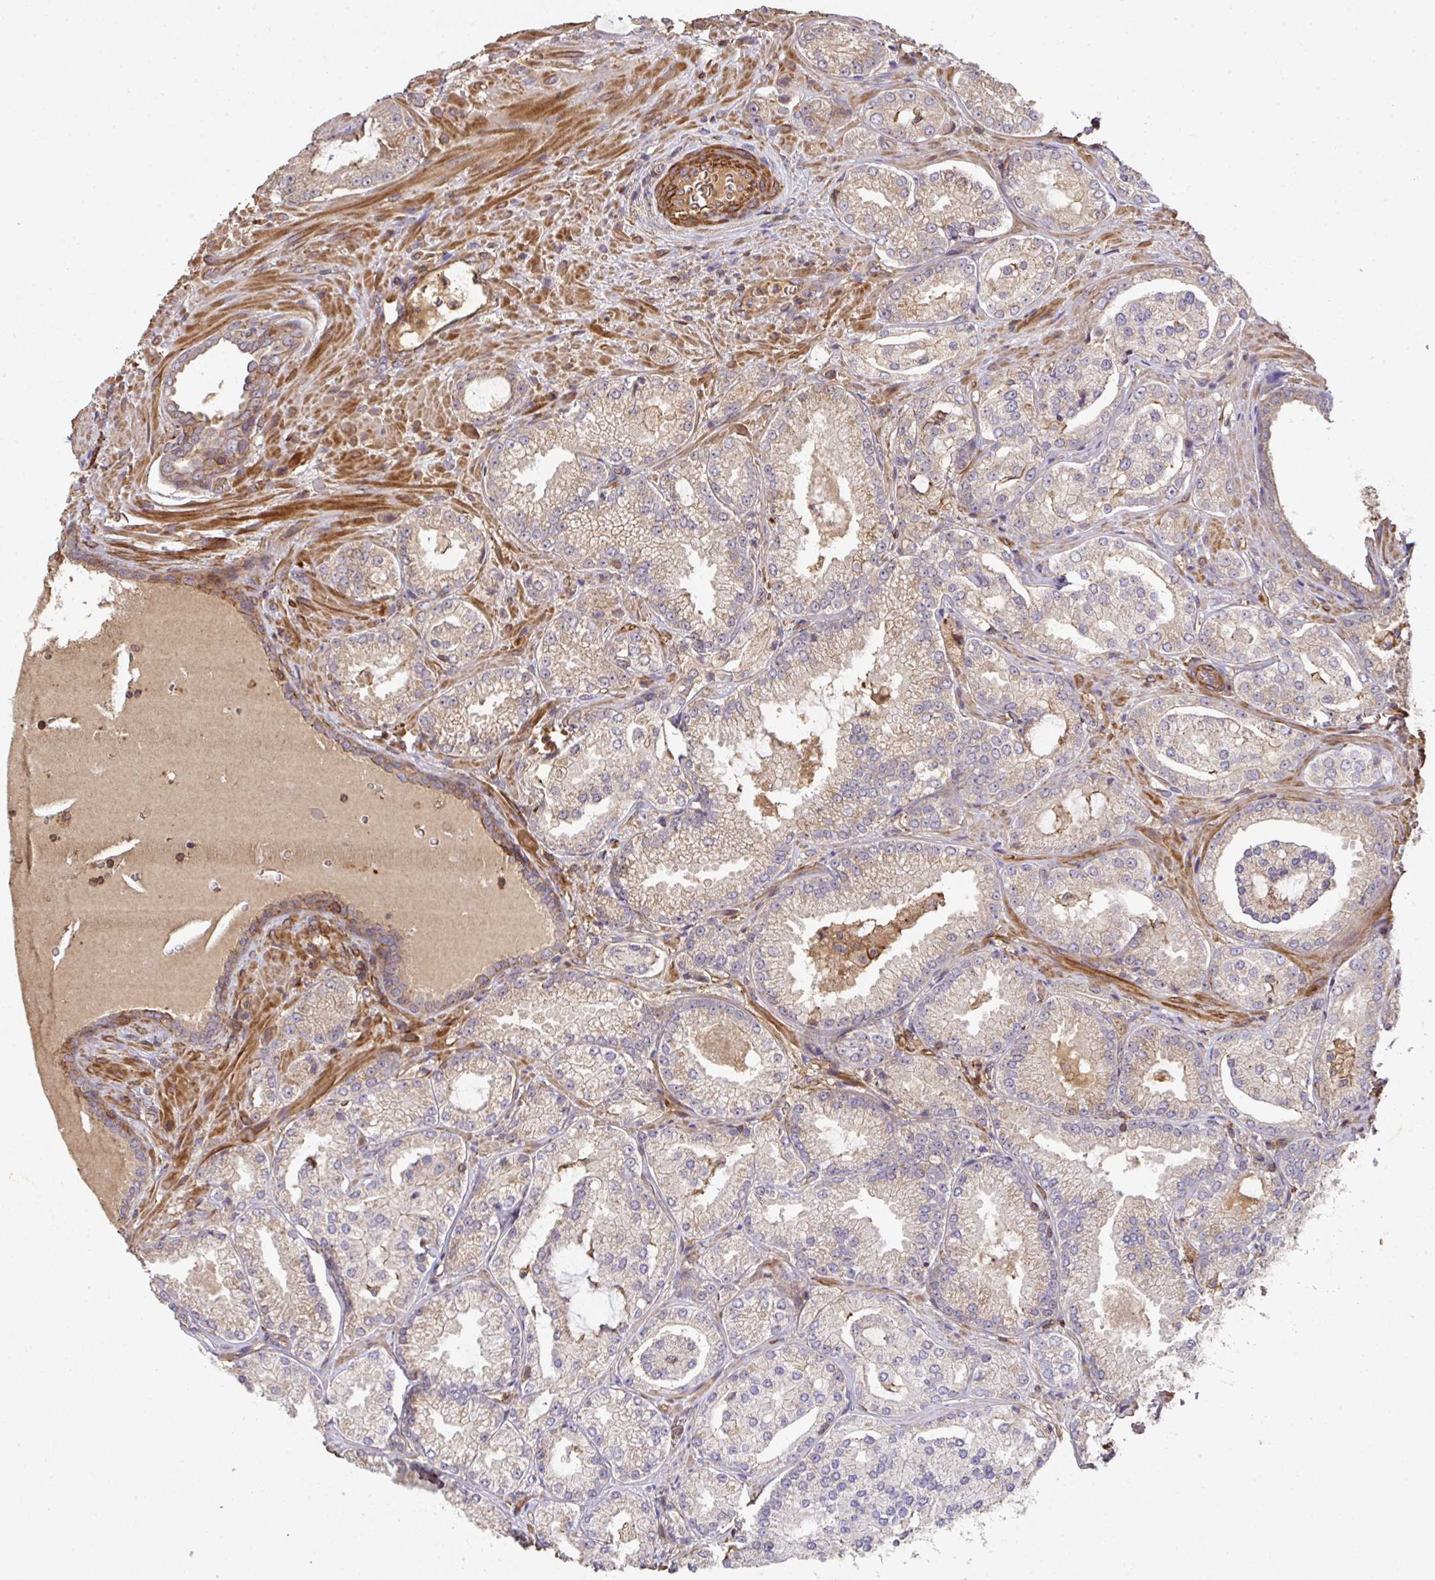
{"staining": {"intensity": "weak", "quantity": "25%-75%", "location": "cytoplasmic/membranous"}, "tissue": "prostate cancer", "cell_type": "Tumor cells", "image_type": "cancer", "snomed": [{"axis": "morphology", "description": "Adenocarcinoma, High grade"}, {"axis": "topography", "description": "Prostate"}], "caption": "Adenocarcinoma (high-grade) (prostate) tissue demonstrates weak cytoplasmic/membranous expression in approximately 25%-75% of tumor cells, visualized by immunohistochemistry. Nuclei are stained in blue.", "gene": "TNMD", "patient": {"sex": "male", "age": 73}}